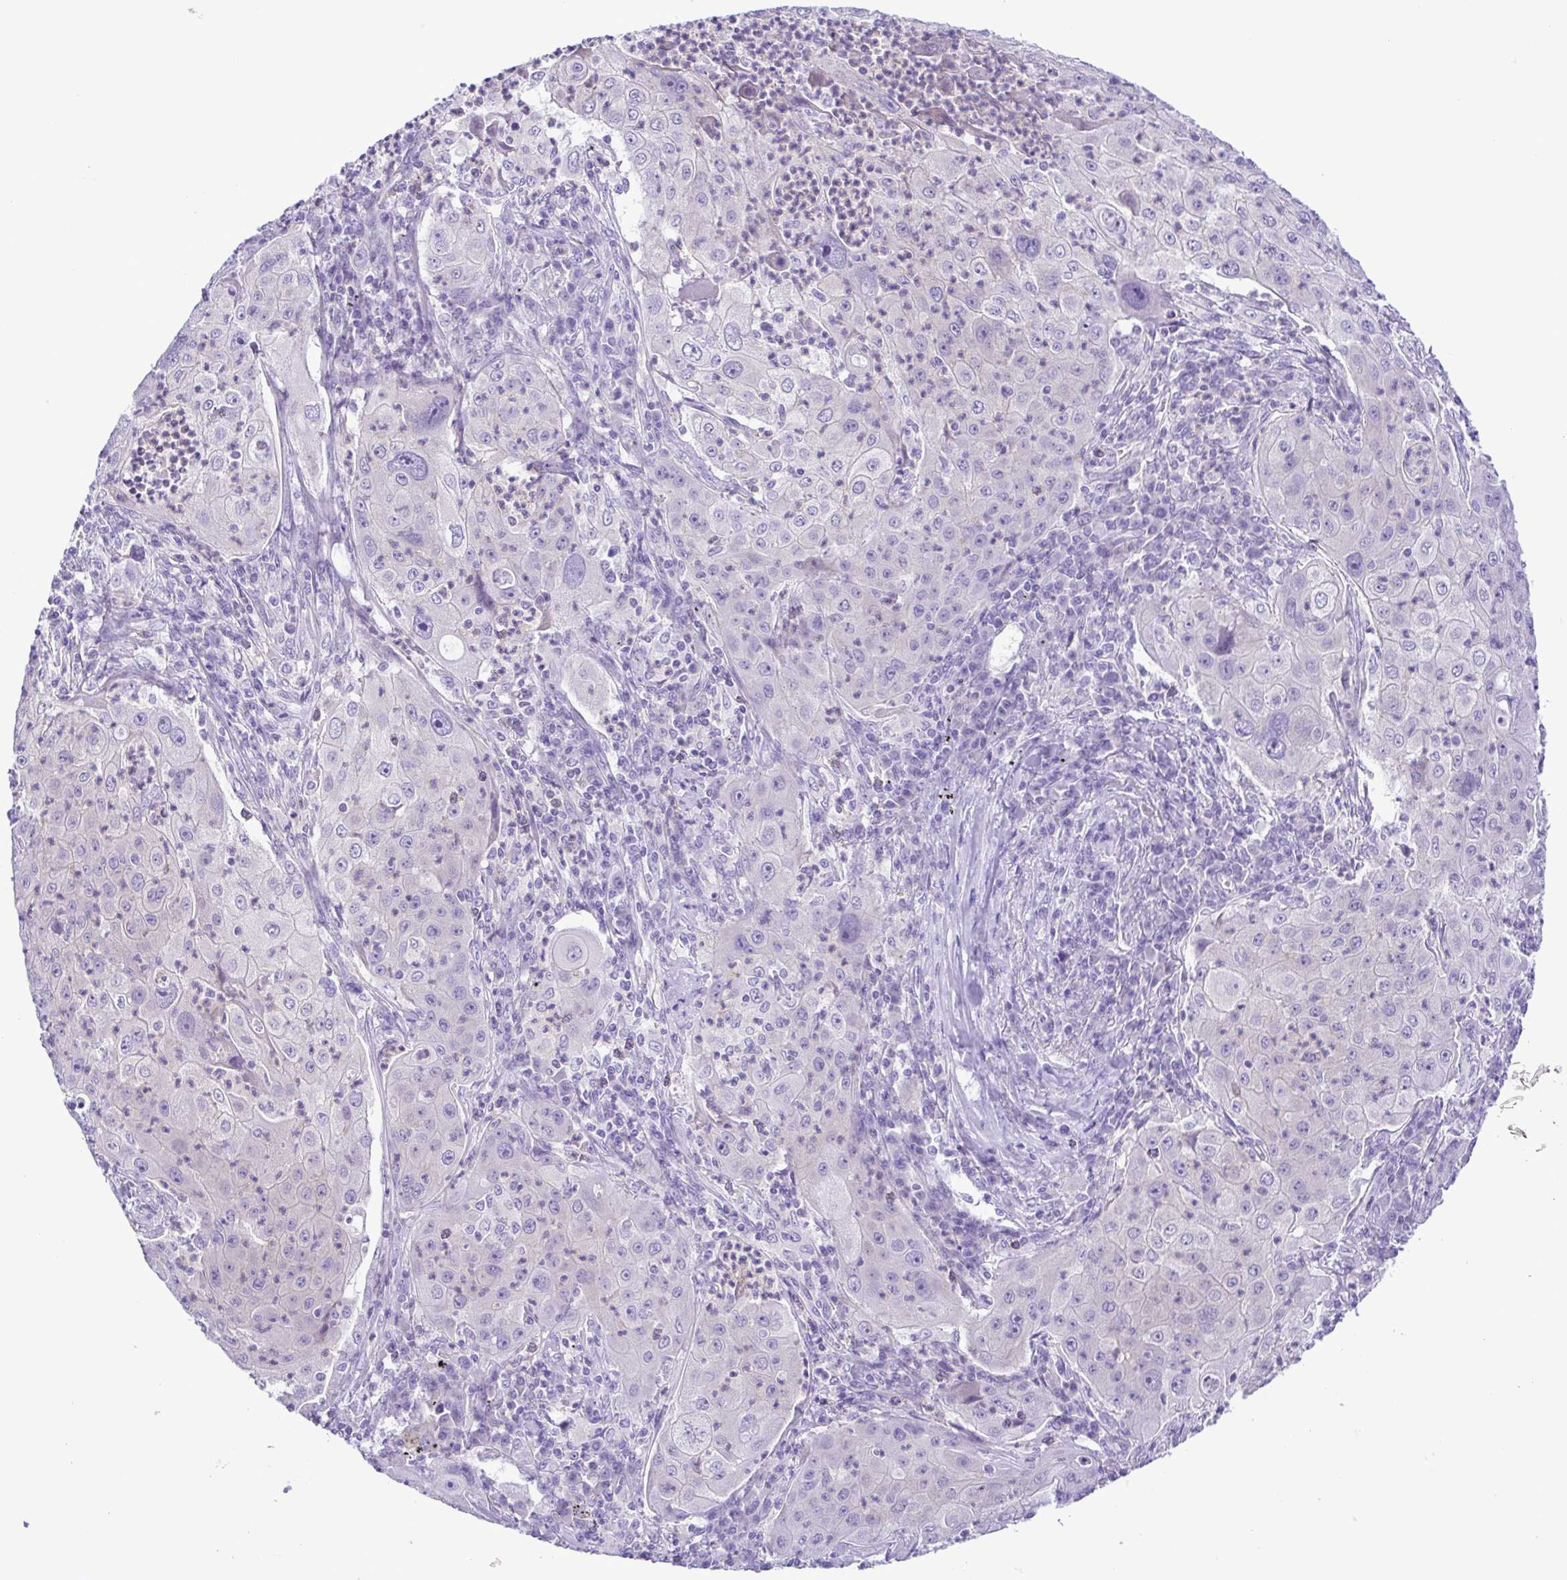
{"staining": {"intensity": "negative", "quantity": "none", "location": "none"}, "tissue": "lung cancer", "cell_type": "Tumor cells", "image_type": "cancer", "snomed": [{"axis": "morphology", "description": "Squamous cell carcinoma, NOS"}, {"axis": "topography", "description": "Lung"}], "caption": "DAB (3,3'-diaminobenzidine) immunohistochemical staining of squamous cell carcinoma (lung) exhibits no significant expression in tumor cells.", "gene": "SYT1", "patient": {"sex": "female", "age": 59}}